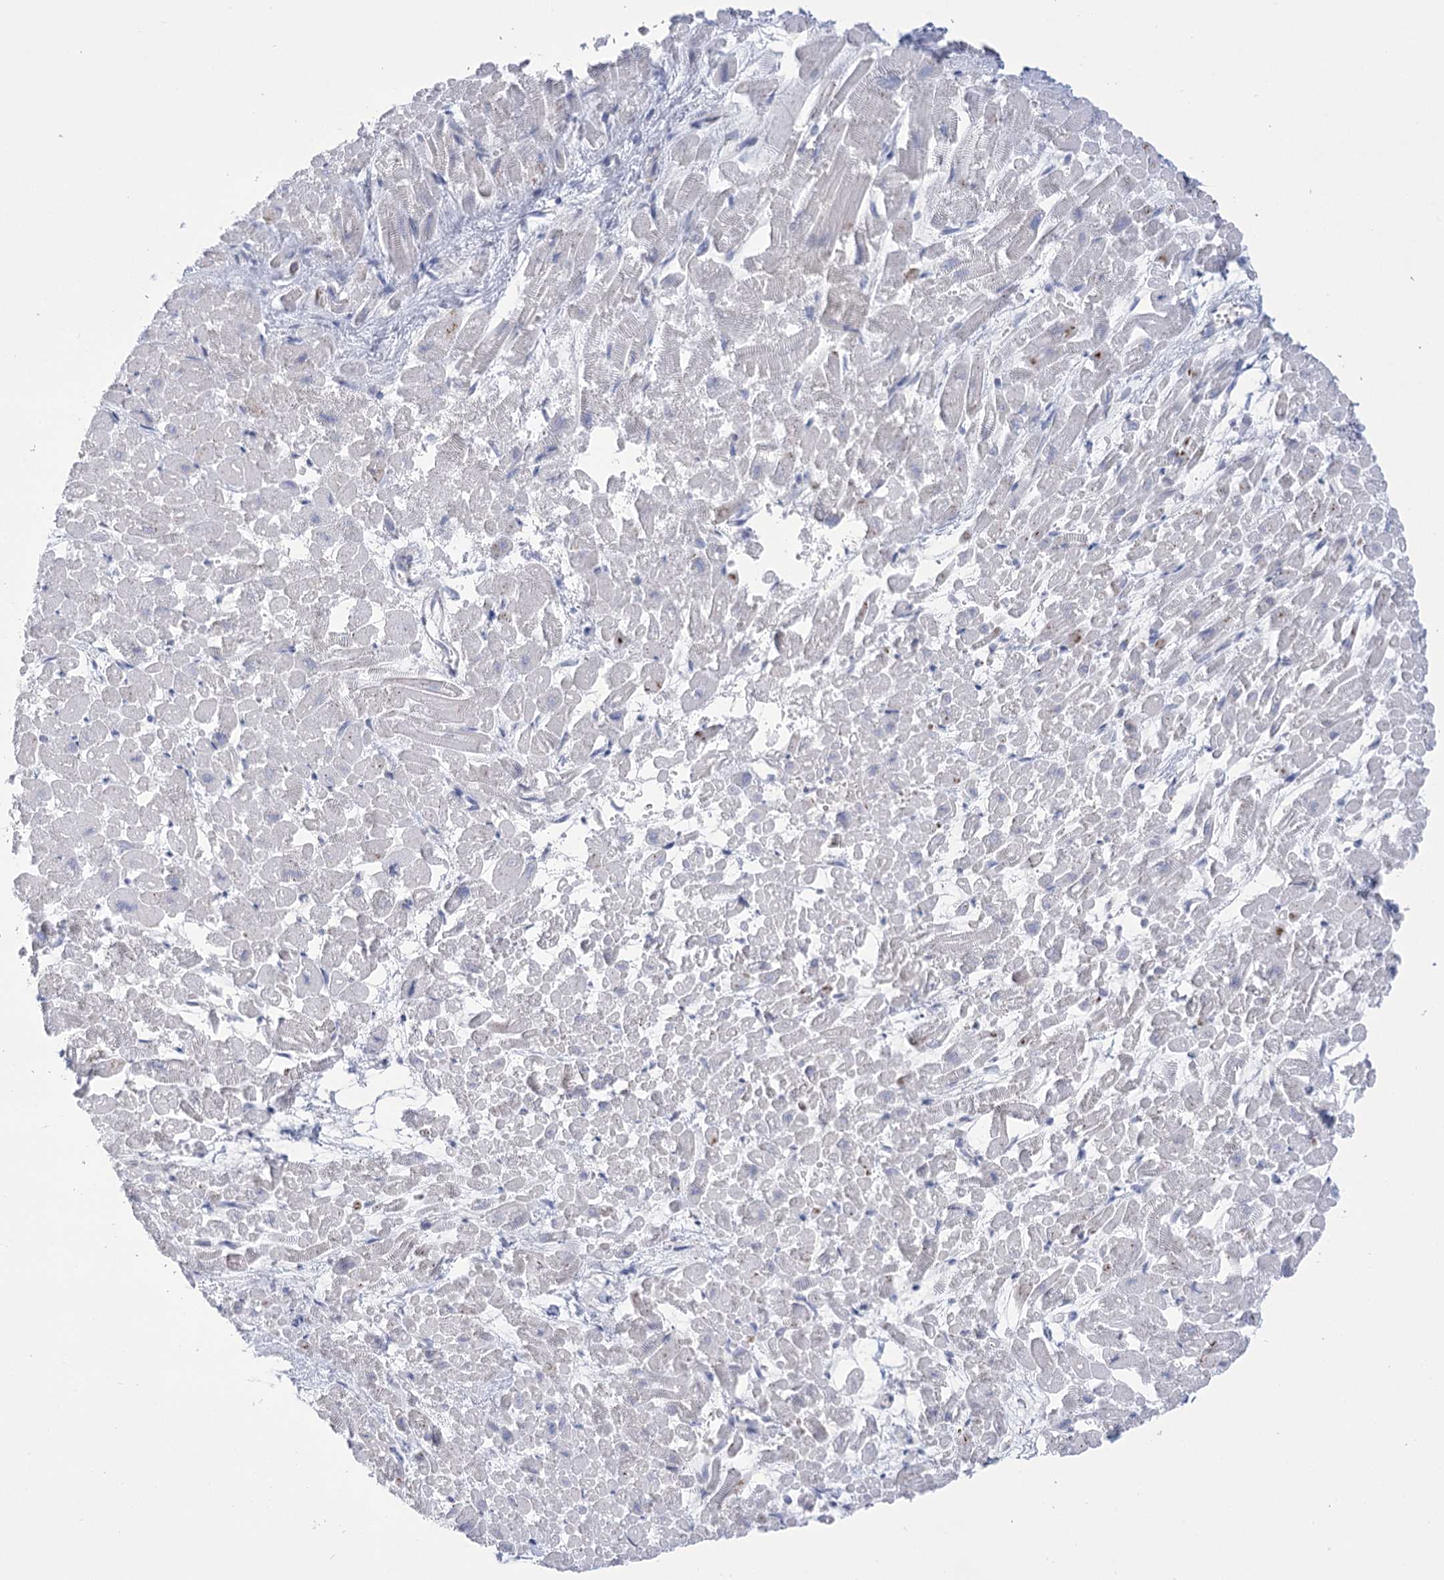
{"staining": {"intensity": "negative", "quantity": "none", "location": "none"}, "tissue": "heart muscle", "cell_type": "Cardiomyocytes", "image_type": "normal", "snomed": [{"axis": "morphology", "description": "Normal tissue, NOS"}, {"axis": "topography", "description": "Heart"}], "caption": "A micrograph of human heart muscle is negative for staining in cardiomyocytes. (DAB immunohistochemistry visualized using brightfield microscopy, high magnification).", "gene": "HORMAD1", "patient": {"sex": "male", "age": 54}}